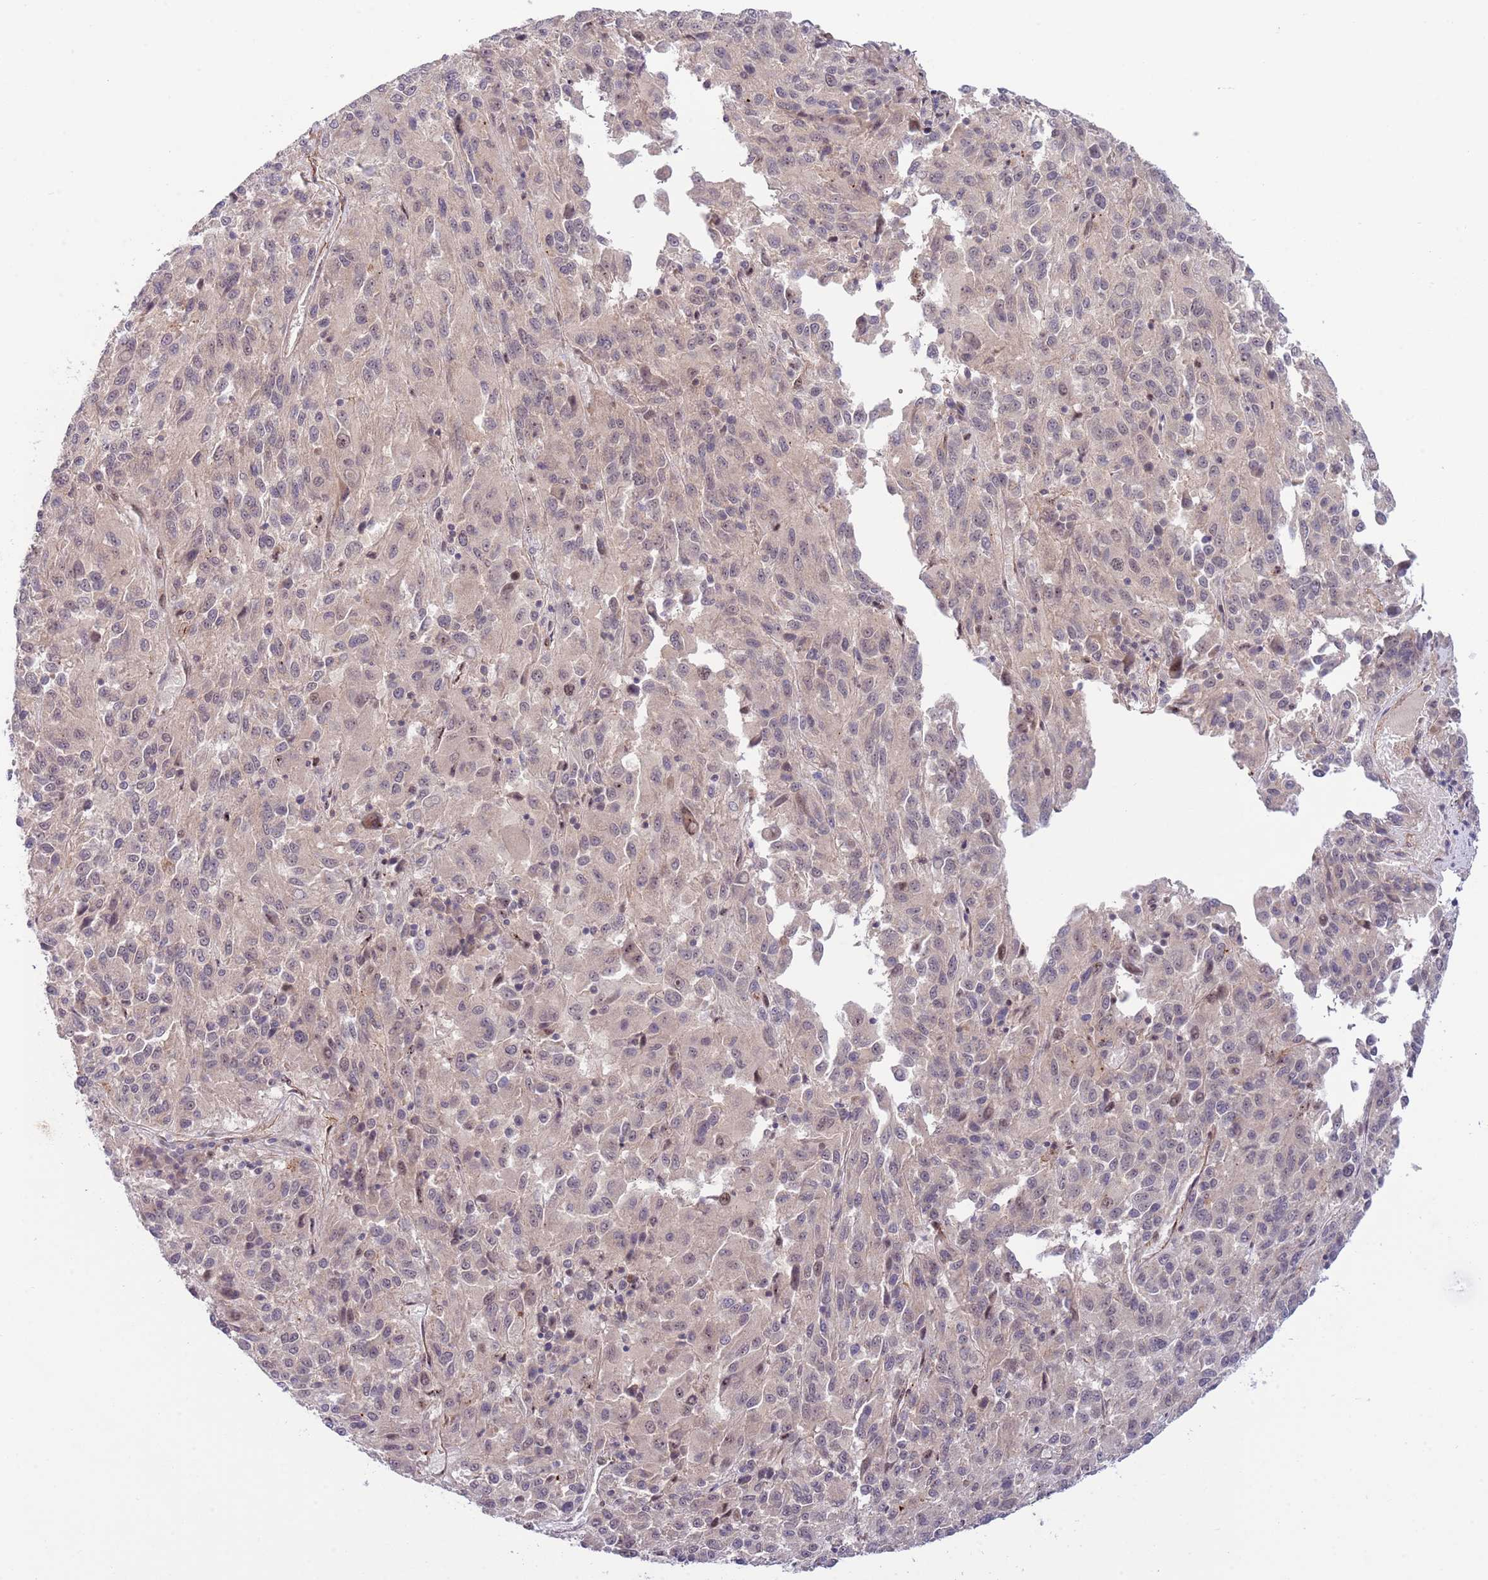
{"staining": {"intensity": "negative", "quantity": "none", "location": "none"}, "tissue": "melanoma", "cell_type": "Tumor cells", "image_type": "cancer", "snomed": [{"axis": "morphology", "description": "Malignant melanoma, Metastatic site"}, {"axis": "topography", "description": "Lung"}], "caption": "An IHC histopathology image of malignant melanoma (metastatic site) is shown. There is no staining in tumor cells of malignant melanoma (metastatic site).", "gene": "PRR16", "patient": {"sex": "male", "age": 64}}